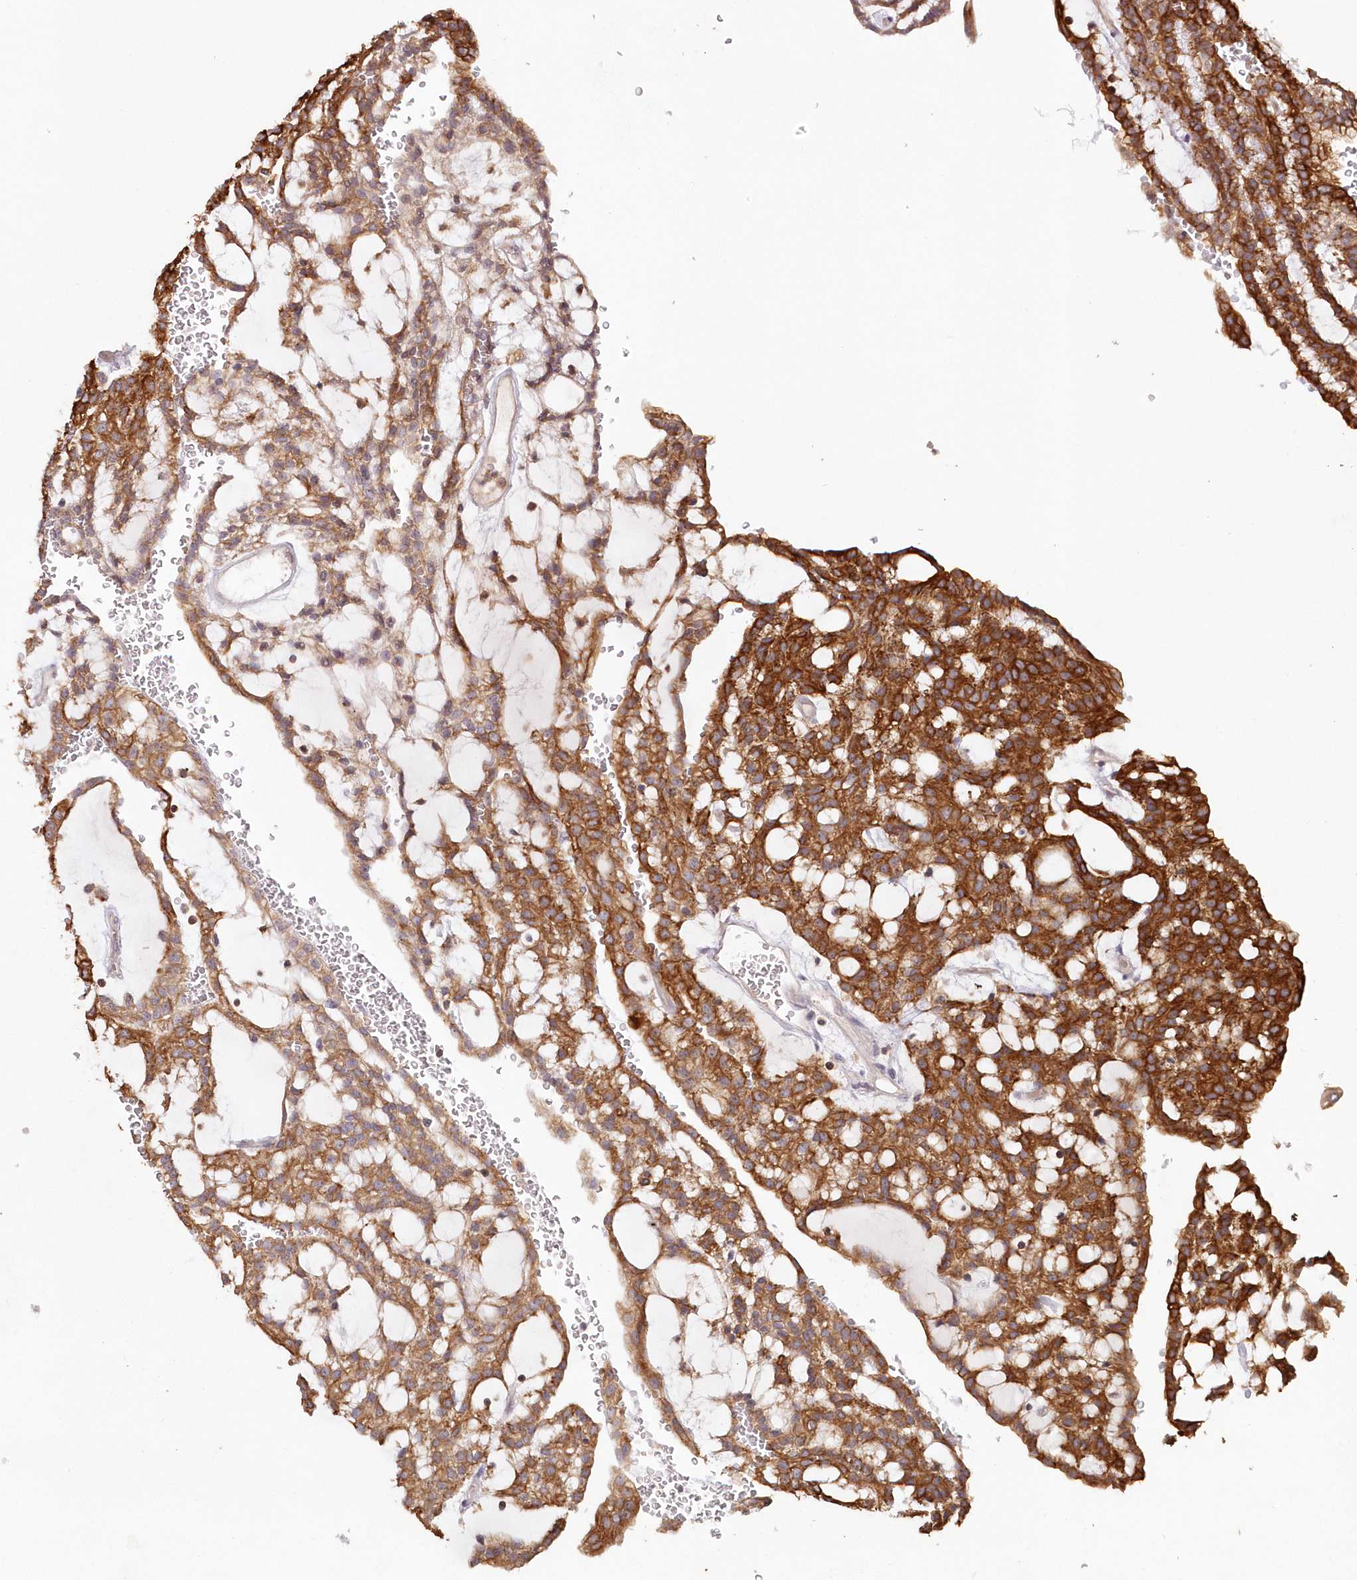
{"staining": {"intensity": "strong", "quantity": ">75%", "location": "cytoplasmic/membranous"}, "tissue": "renal cancer", "cell_type": "Tumor cells", "image_type": "cancer", "snomed": [{"axis": "morphology", "description": "Adenocarcinoma, NOS"}, {"axis": "topography", "description": "Kidney"}], "caption": "A photomicrograph of adenocarcinoma (renal) stained for a protein demonstrates strong cytoplasmic/membranous brown staining in tumor cells.", "gene": "SNED1", "patient": {"sex": "male", "age": 63}}